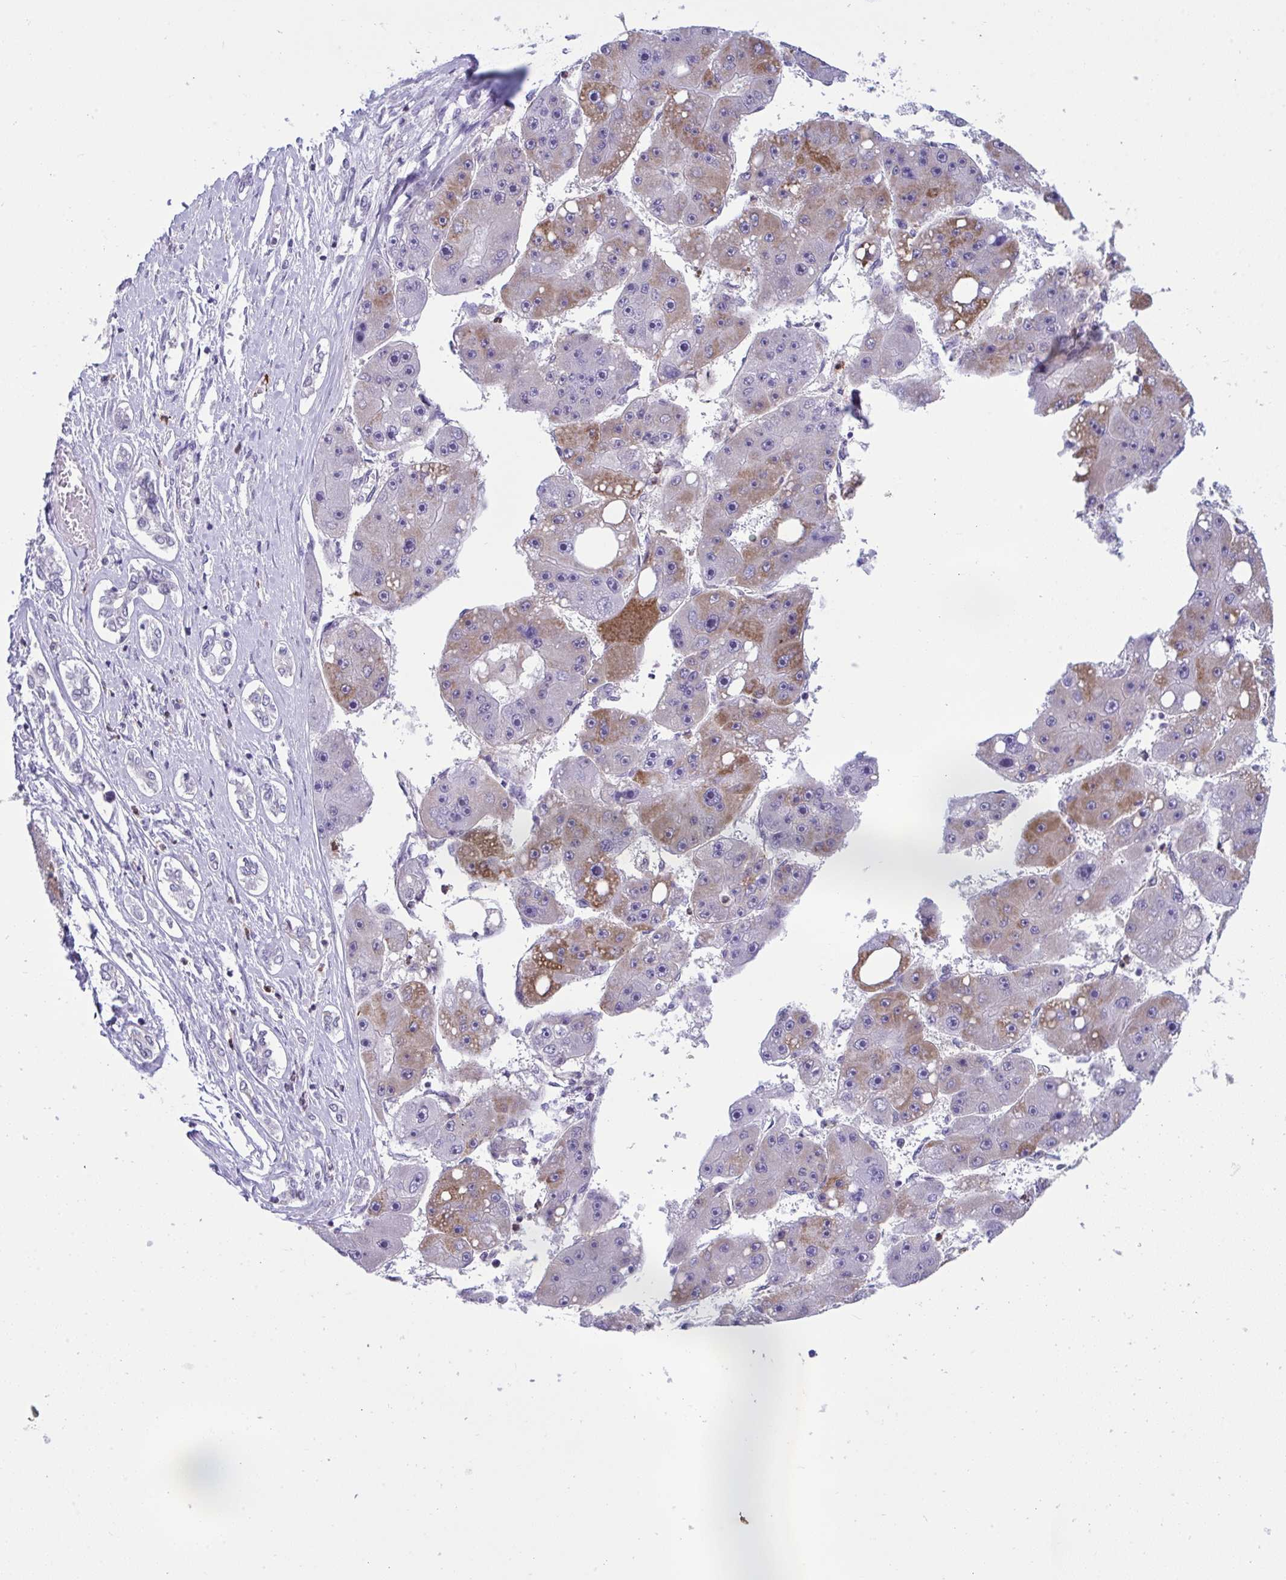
{"staining": {"intensity": "moderate", "quantity": "<25%", "location": "cytoplasmic/membranous"}, "tissue": "liver cancer", "cell_type": "Tumor cells", "image_type": "cancer", "snomed": [{"axis": "morphology", "description": "Carcinoma, Hepatocellular, NOS"}, {"axis": "topography", "description": "Liver"}], "caption": "Liver cancer (hepatocellular carcinoma) stained with DAB (3,3'-diaminobenzidine) IHC demonstrates low levels of moderate cytoplasmic/membranous positivity in about <25% of tumor cells. (DAB (3,3'-diaminobenzidine) = brown stain, brightfield microscopy at high magnification).", "gene": "PLA2G12B", "patient": {"sex": "female", "age": 61}}